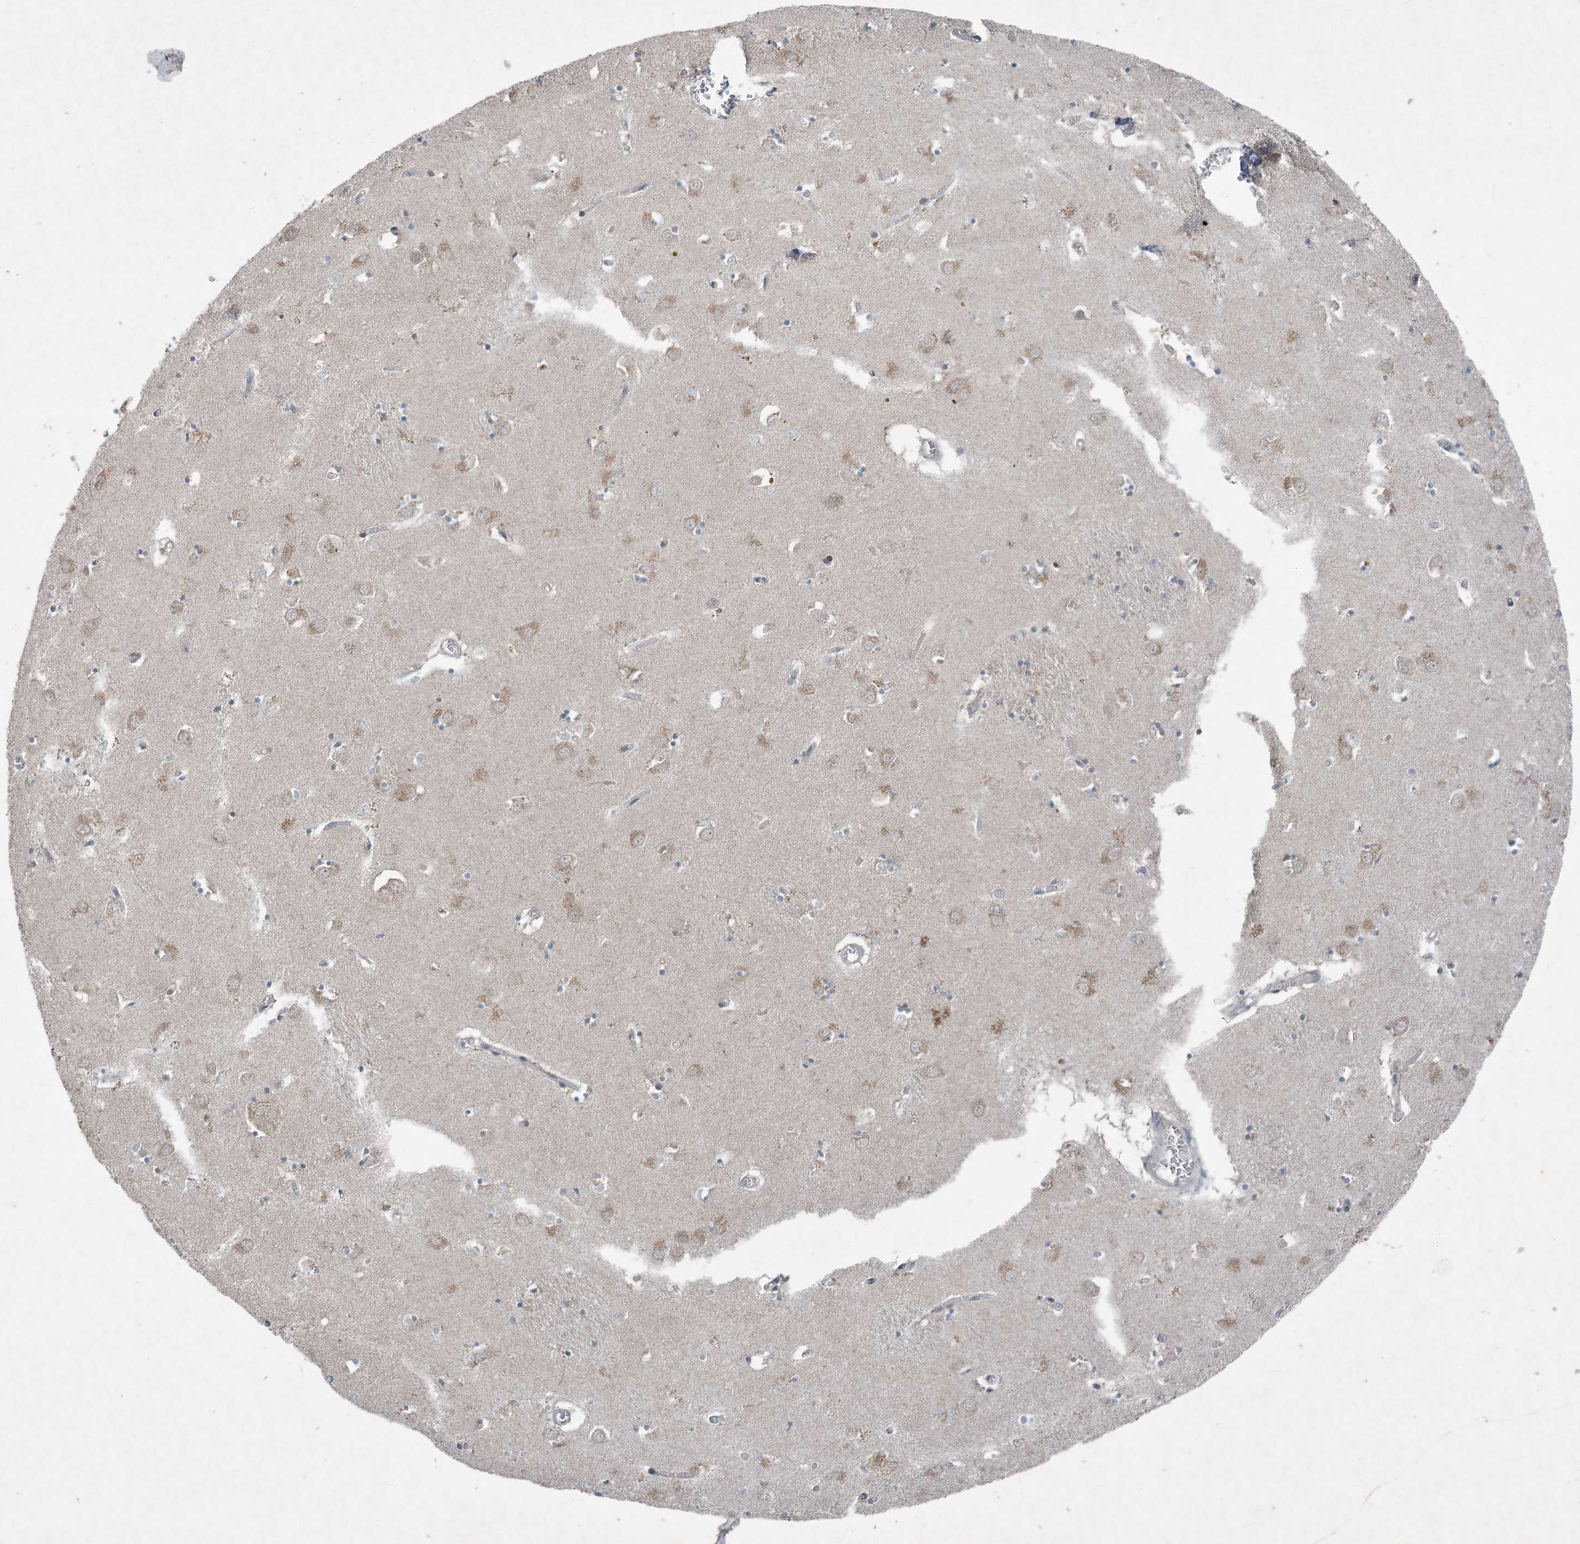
{"staining": {"intensity": "moderate", "quantity": "25%-75%", "location": "cytoplasmic/membranous"}, "tissue": "caudate", "cell_type": "Glial cells", "image_type": "normal", "snomed": [{"axis": "morphology", "description": "Normal tissue, NOS"}, {"axis": "topography", "description": "Lateral ventricle wall"}], "caption": "Glial cells display medium levels of moderate cytoplasmic/membranous positivity in about 25%-75% of cells in benign caudate.", "gene": "PC", "patient": {"sex": "male", "age": 70}}